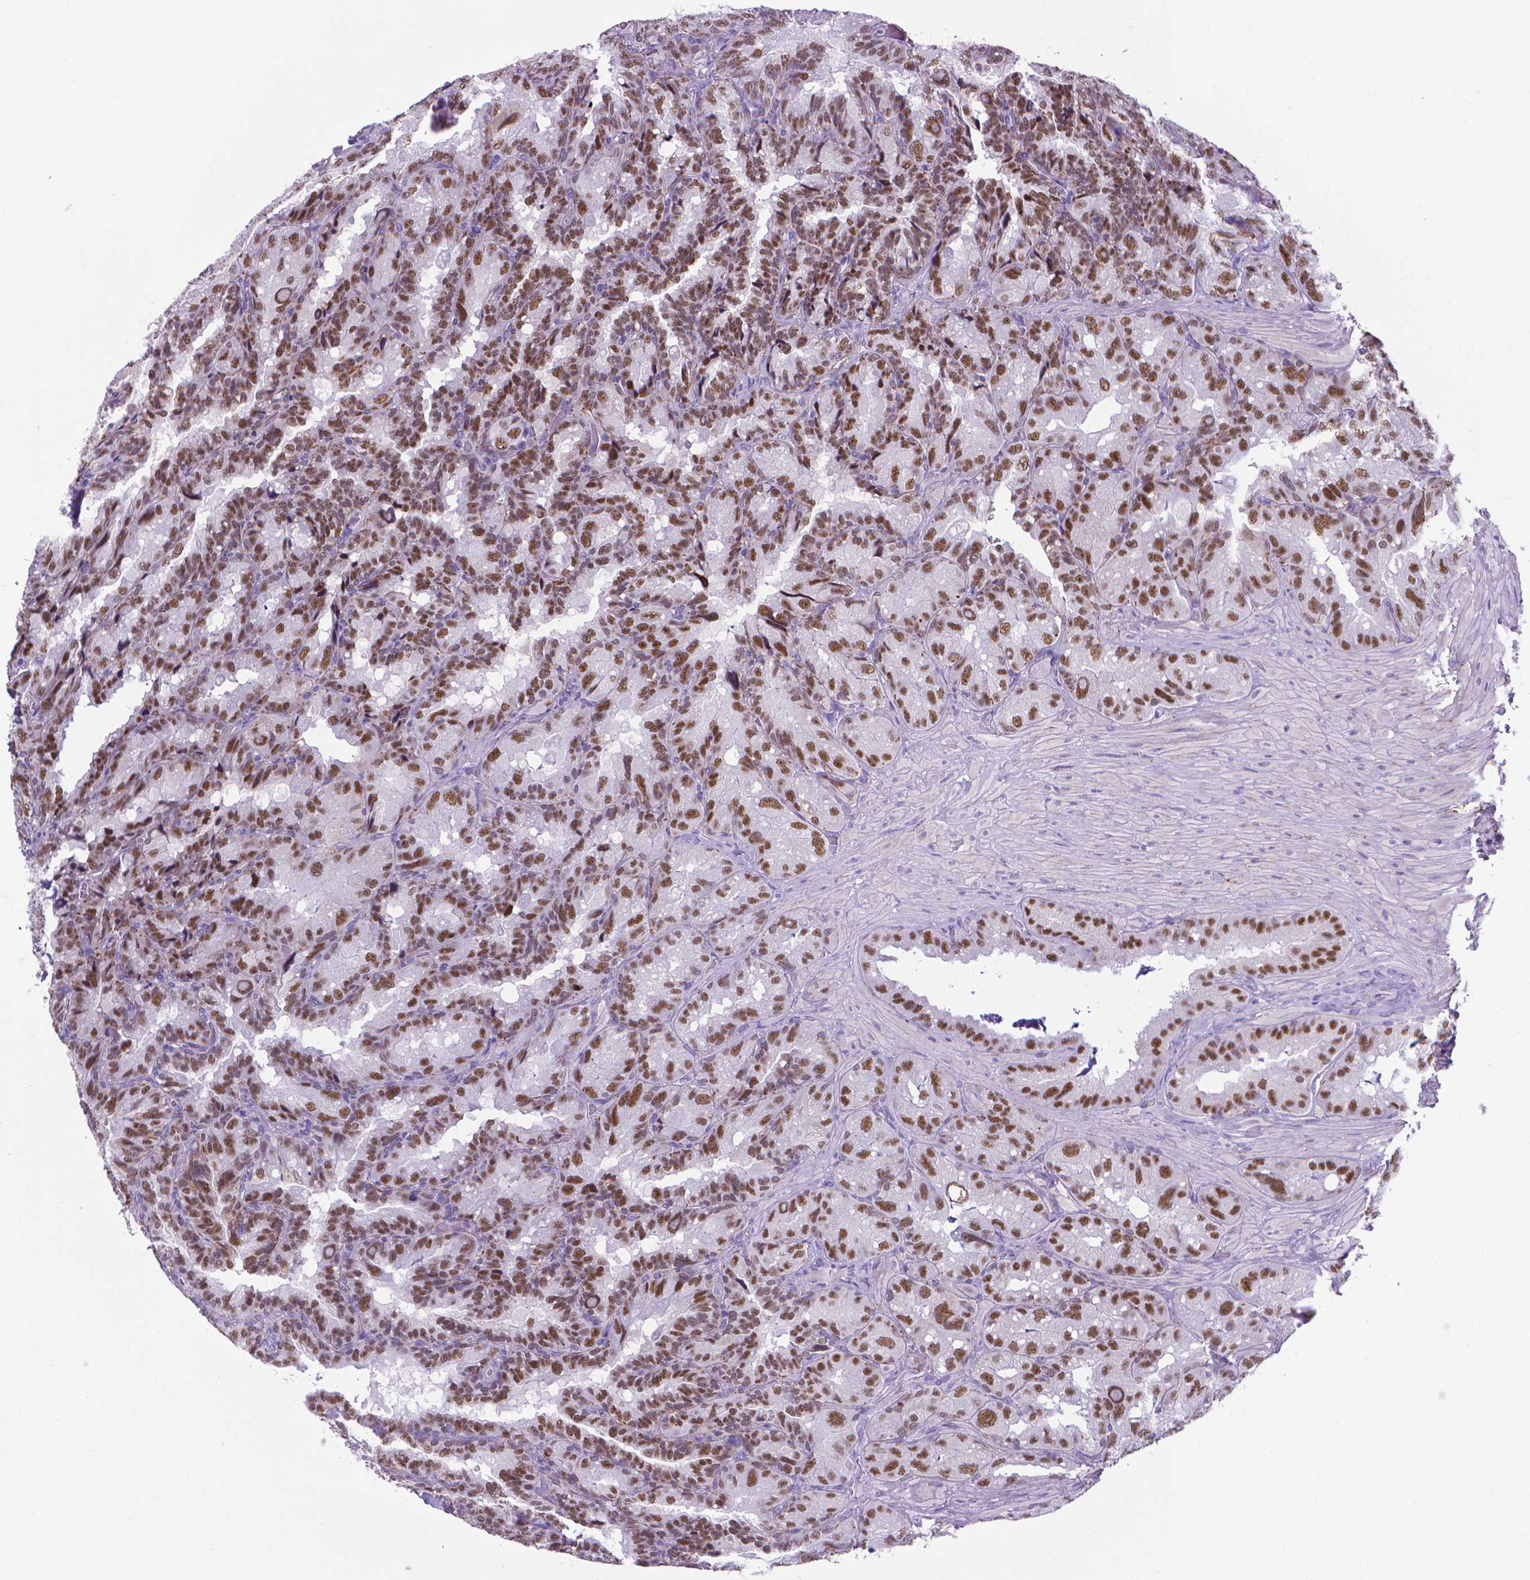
{"staining": {"intensity": "moderate", "quantity": ">75%", "location": "nuclear"}, "tissue": "seminal vesicle", "cell_type": "Glandular cells", "image_type": "normal", "snomed": [{"axis": "morphology", "description": "Normal tissue, NOS"}, {"axis": "topography", "description": "Seminal veicle"}], "caption": "Moderate nuclear staining for a protein is appreciated in about >75% of glandular cells of normal seminal vesicle using immunohistochemistry.", "gene": "POU3F3", "patient": {"sex": "male", "age": 60}}